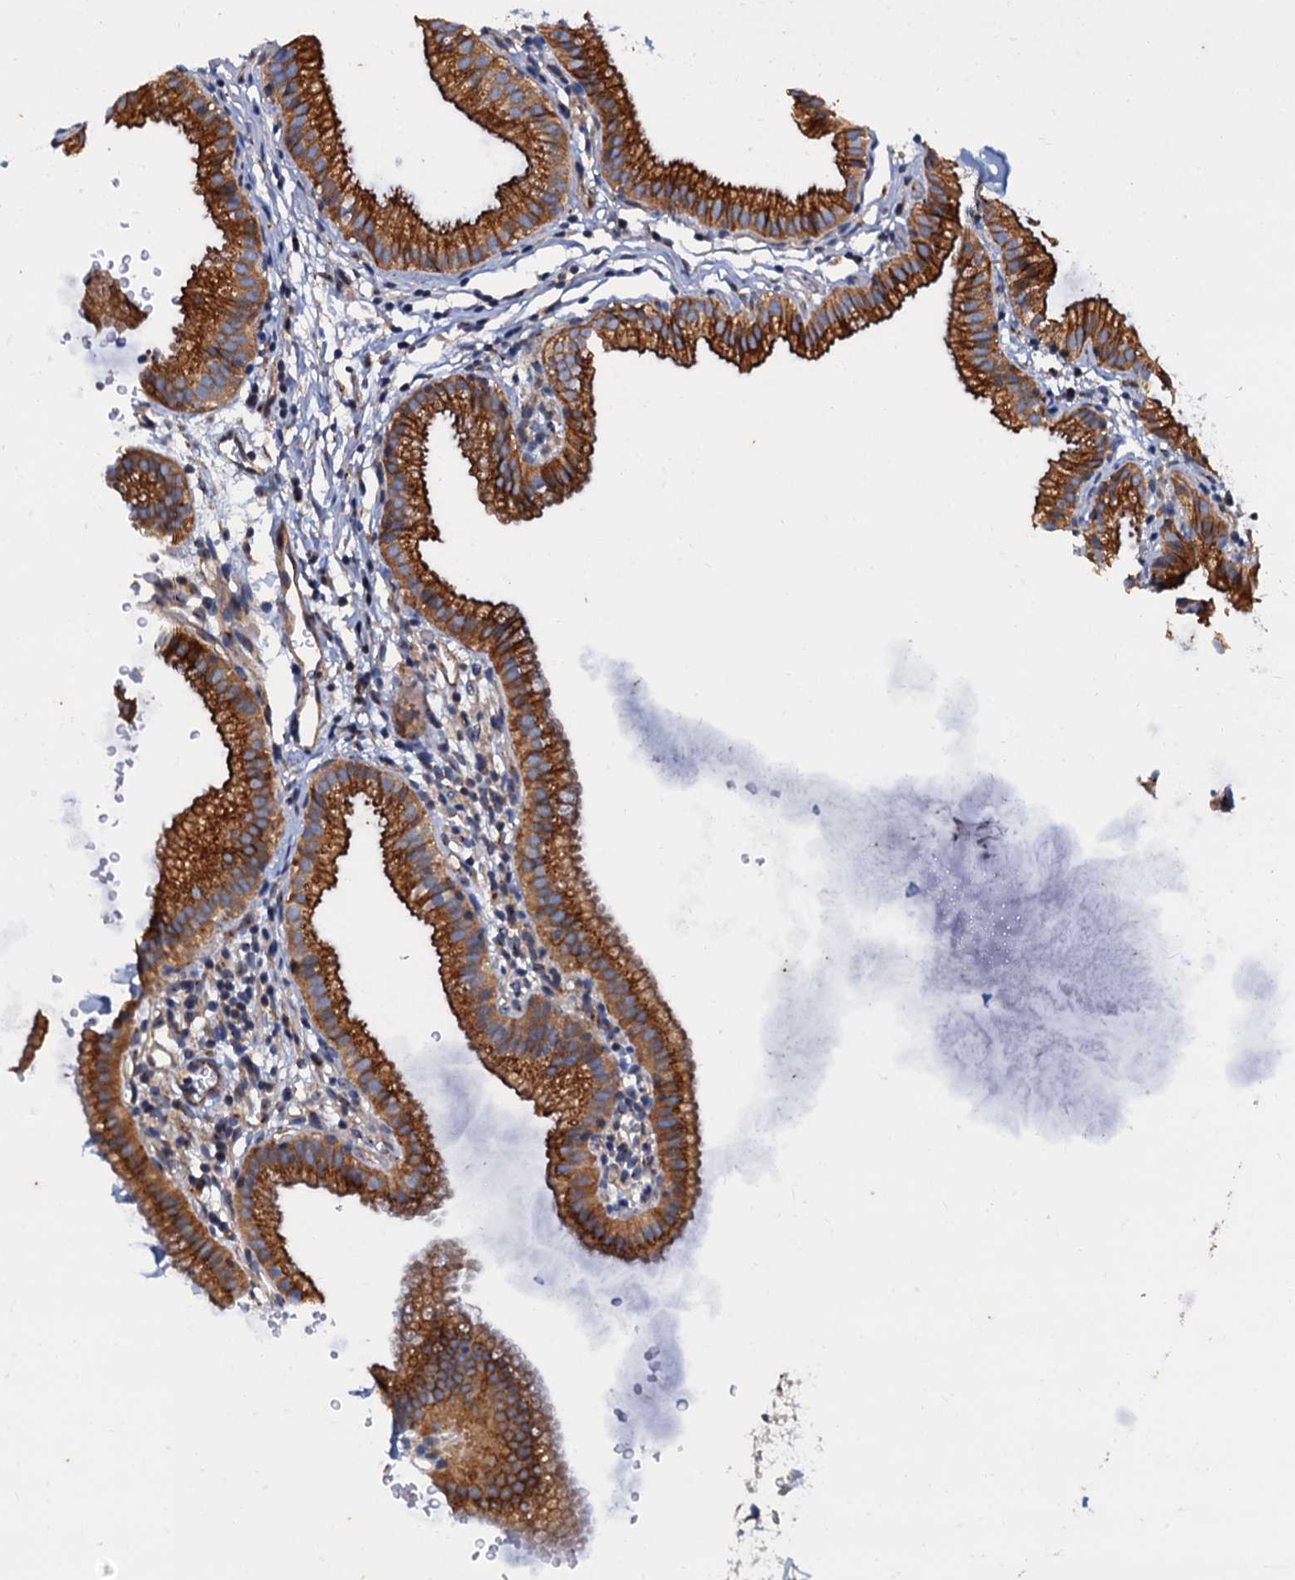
{"staining": {"intensity": "moderate", "quantity": ">75%", "location": "cytoplasmic/membranous"}, "tissue": "gallbladder", "cell_type": "Glandular cells", "image_type": "normal", "snomed": [{"axis": "morphology", "description": "Normal tissue, NOS"}, {"axis": "topography", "description": "Gallbladder"}], "caption": "Normal gallbladder exhibits moderate cytoplasmic/membranous expression in approximately >75% of glandular cells.", "gene": "NGRN", "patient": {"sex": "female", "age": 46}}